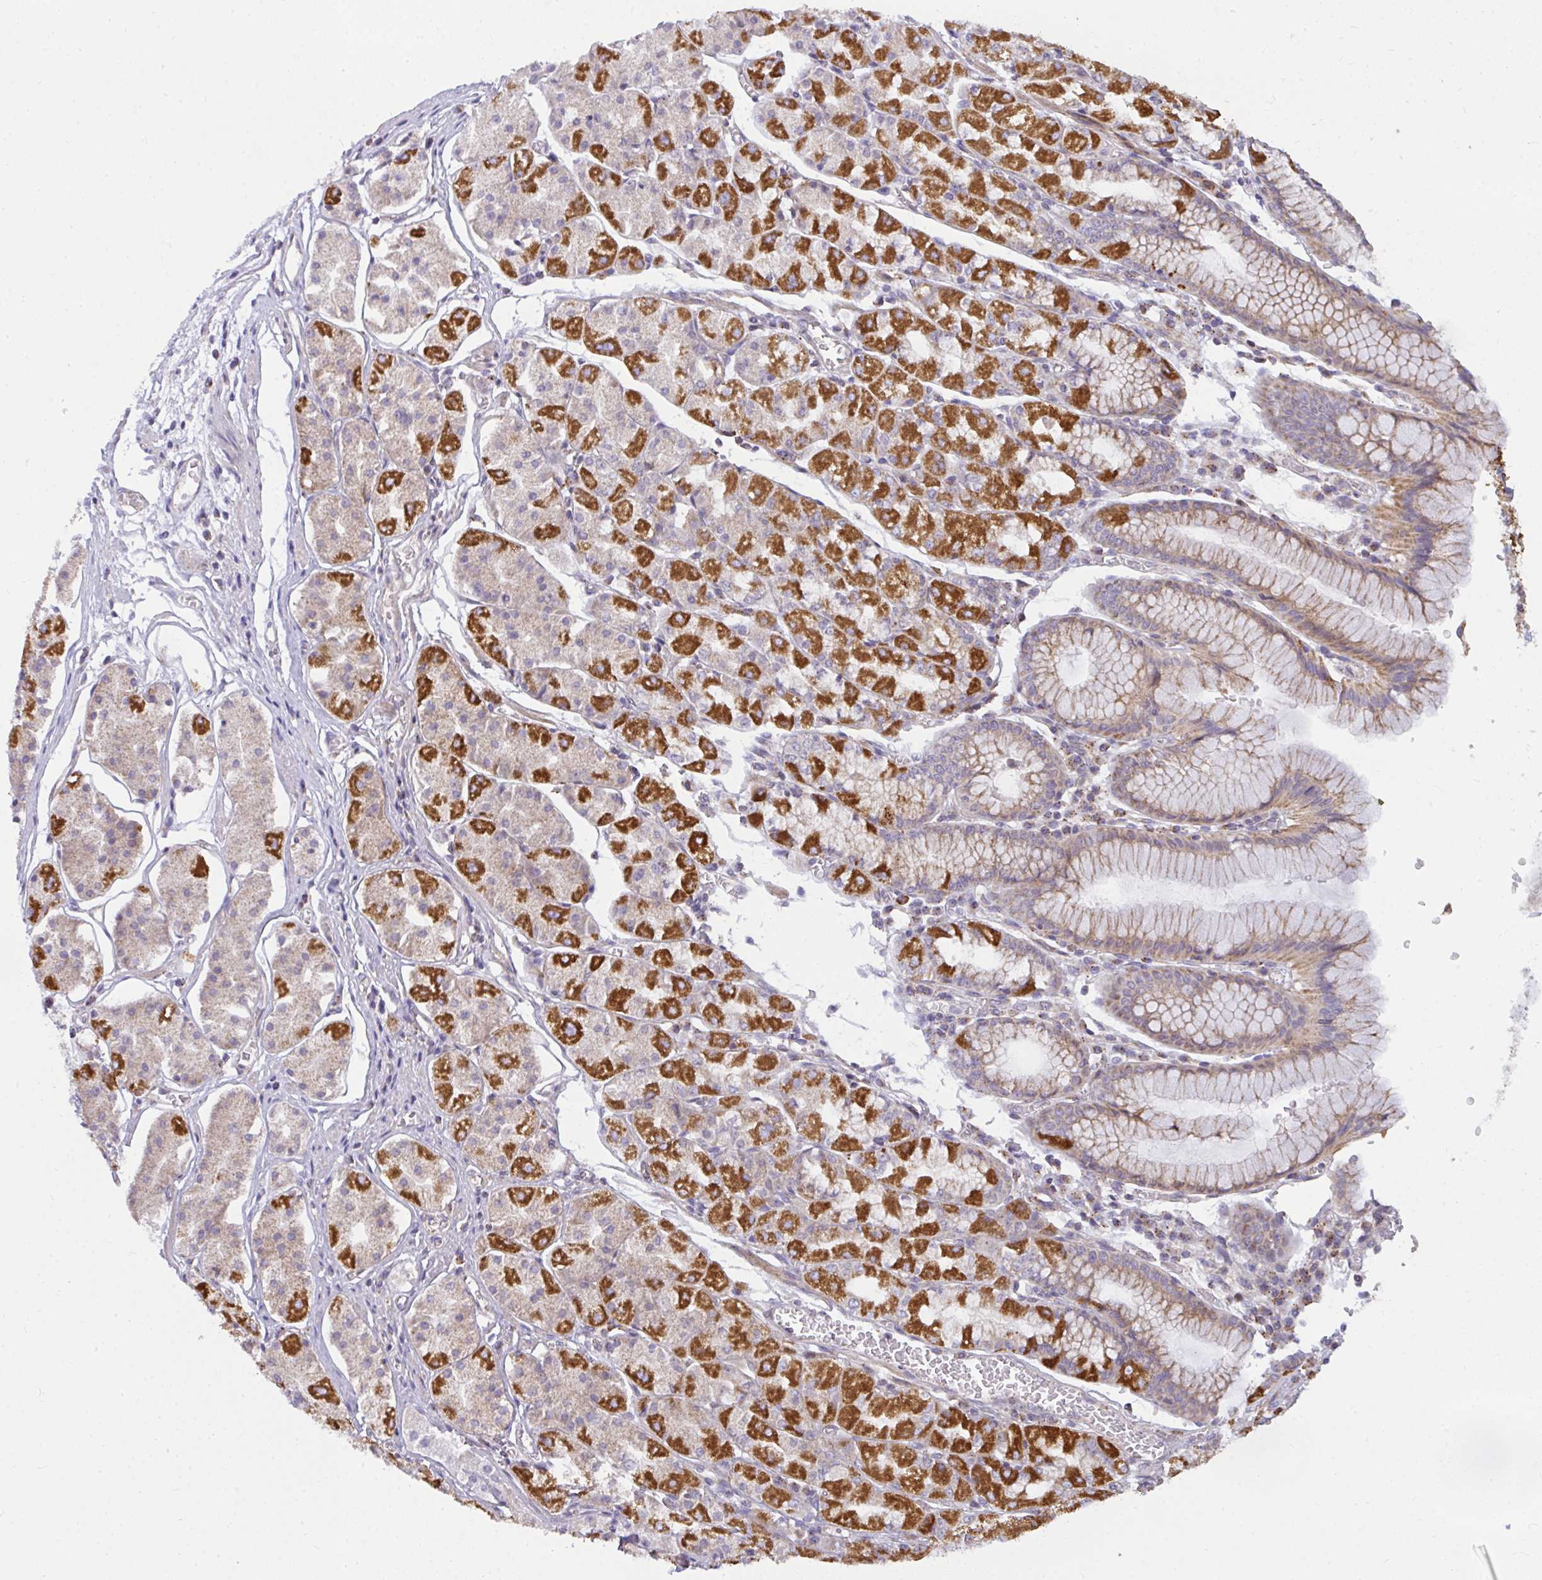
{"staining": {"intensity": "strong", "quantity": "25%-75%", "location": "cytoplasmic/membranous"}, "tissue": "stomach", "cell_type": "Glandular cells", "image_type": "normal", "snomed": [{"axis": "morphology", "description": "Normal tissue, NOS"}, {"axis": "topography", "description": "Stomach"}], "caption": "IHC of benign human stomach shows high levels of strong cytoplasmic/membranous positivity in about 25%-75% of glandular cells.", "gene": "SRRM4", "patient": {"sex": "male", "age": 55}}